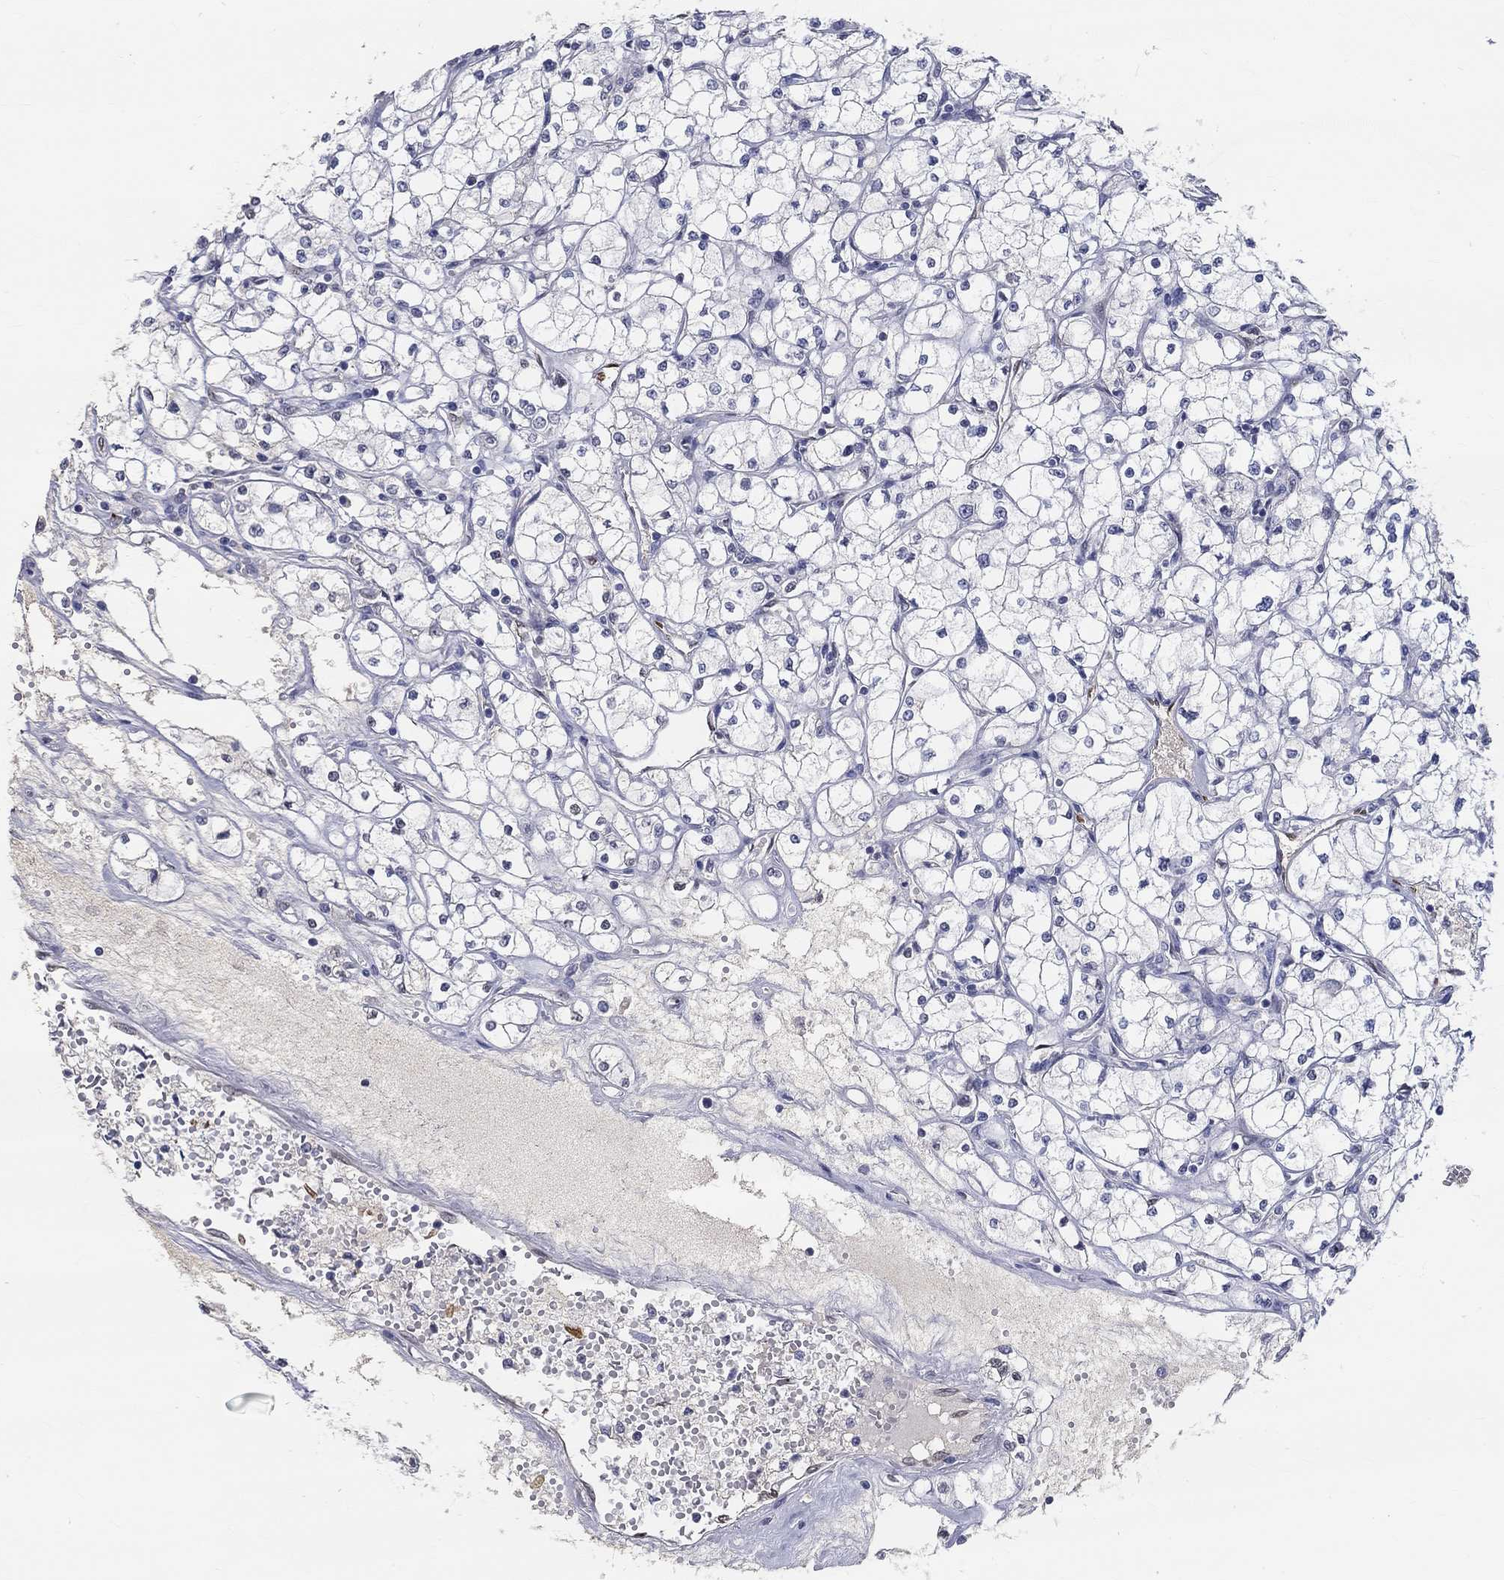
{"staining": {"intensity": "negative", "quantity": "none", "location": "none"}, "tissue": "renal cancer", "cell_type": "Tumor cells", "image_type": "cancer", "snomed": [{"axis": "morphology", "description": "Adenocarcinoma, NOS"}, {"axis": "topography", "description": "Kidney"}], "caption": "An IHC photomicrograph of renal cancer (adenocarcinoma) is shown. There is no staining in tumor cells of renal cancer (adenocarcinoma). Nuclei are stained in blue.", "gene": "FGF2", "patient": {"sex": "male", "age": 67}}